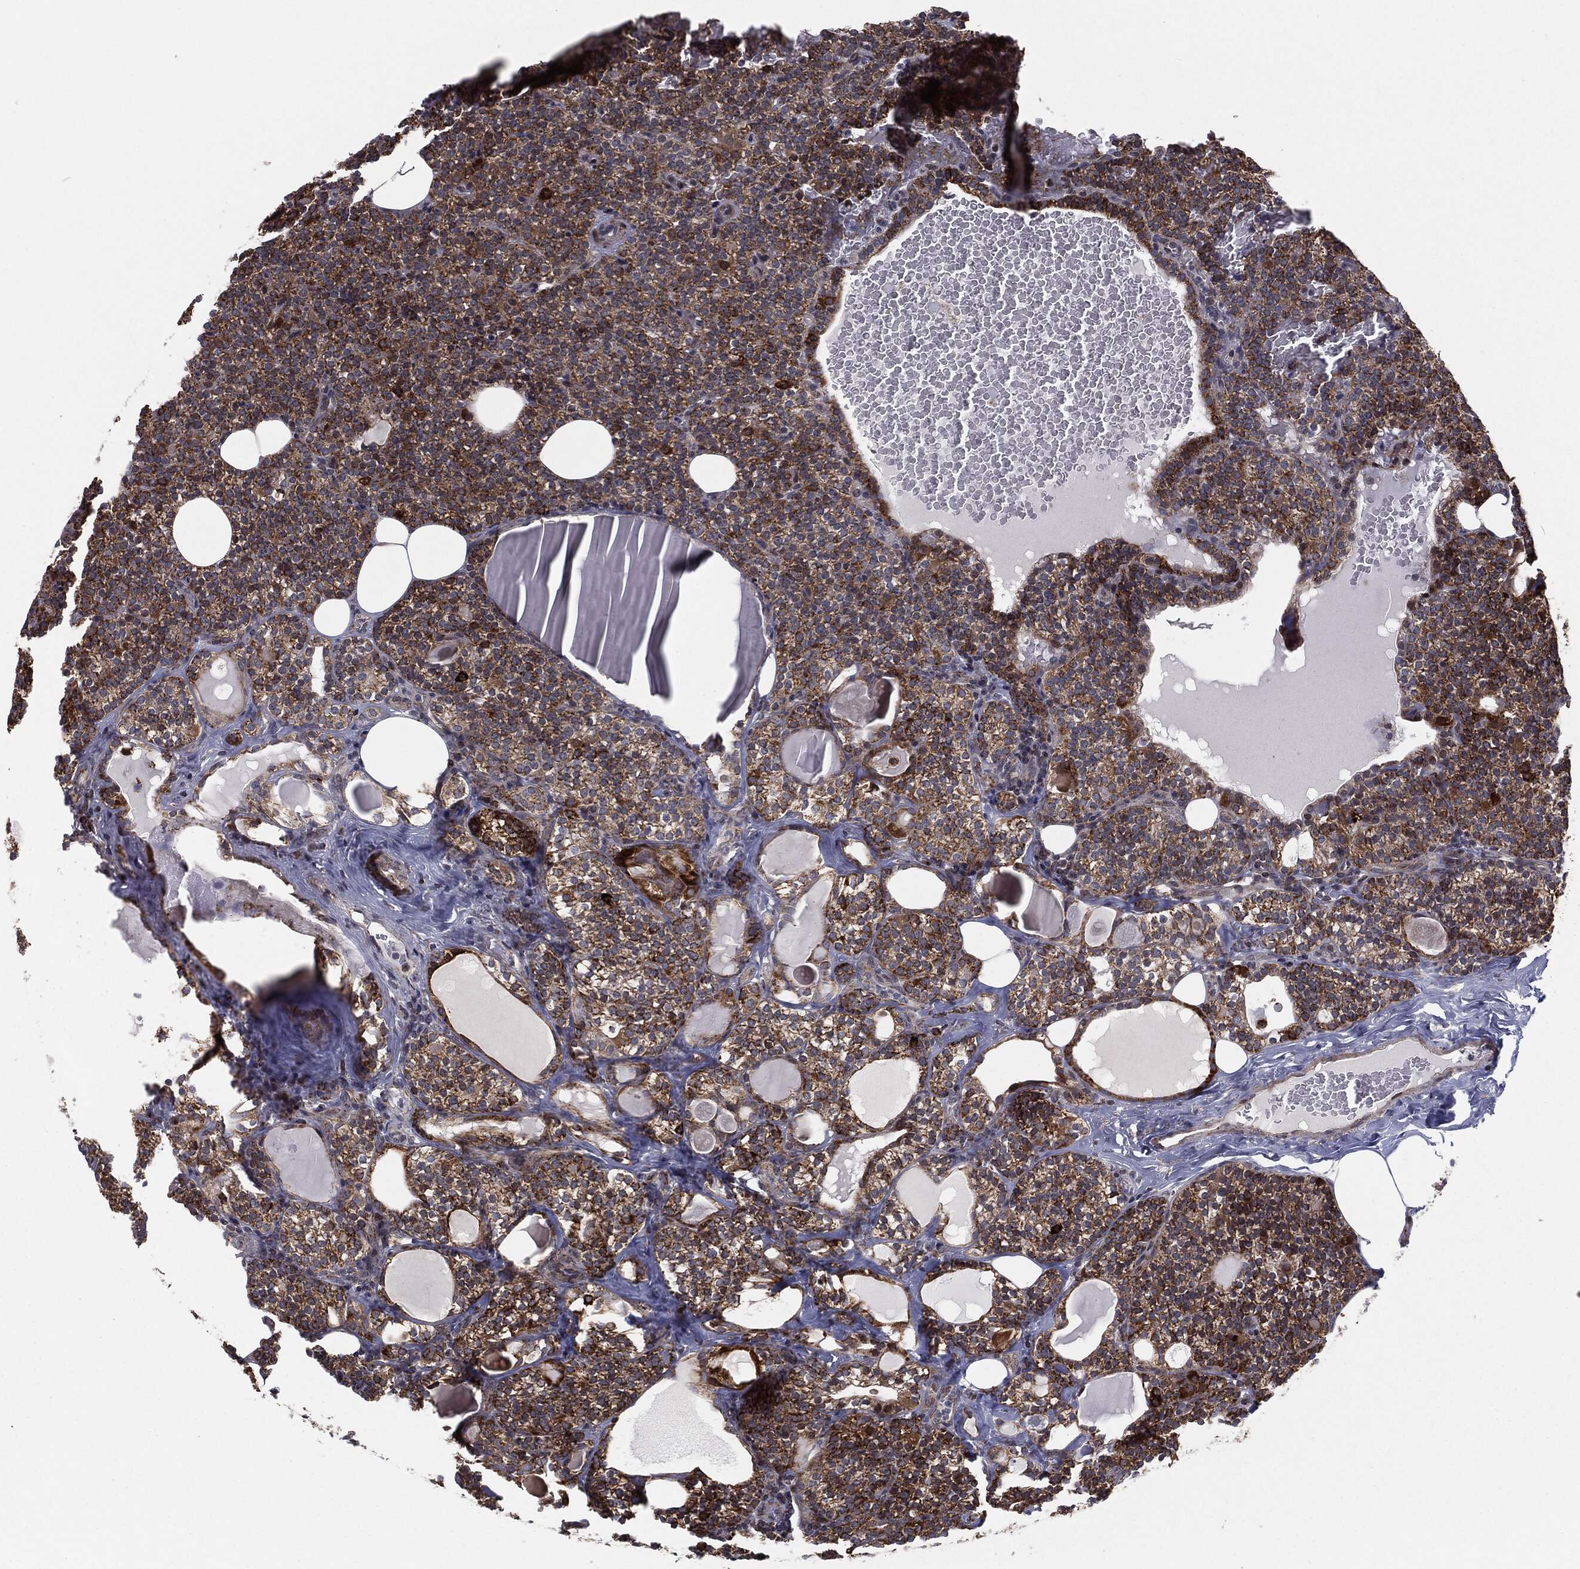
{"staining": {"intensity": "strong", "quantity": ">75%", "location": "cytoplasmic/membranous"}, "tissue": "parathyroid gland", "cell_type": "Glandular cells", "image_type": "normal", "snomed": [{"axis": "morphology", "description": "Normal tissue, NOS"}, {"axis": "topography", "description": "Parathyroid gland"}], "caption": "Protein expression analysis of normal parathyroid gland displays strong cytoplasmic/membranous expression in about >75% of glandular cells.", "gene": "CHCHD2", "patient": {"sex": "female", "age": 63}}